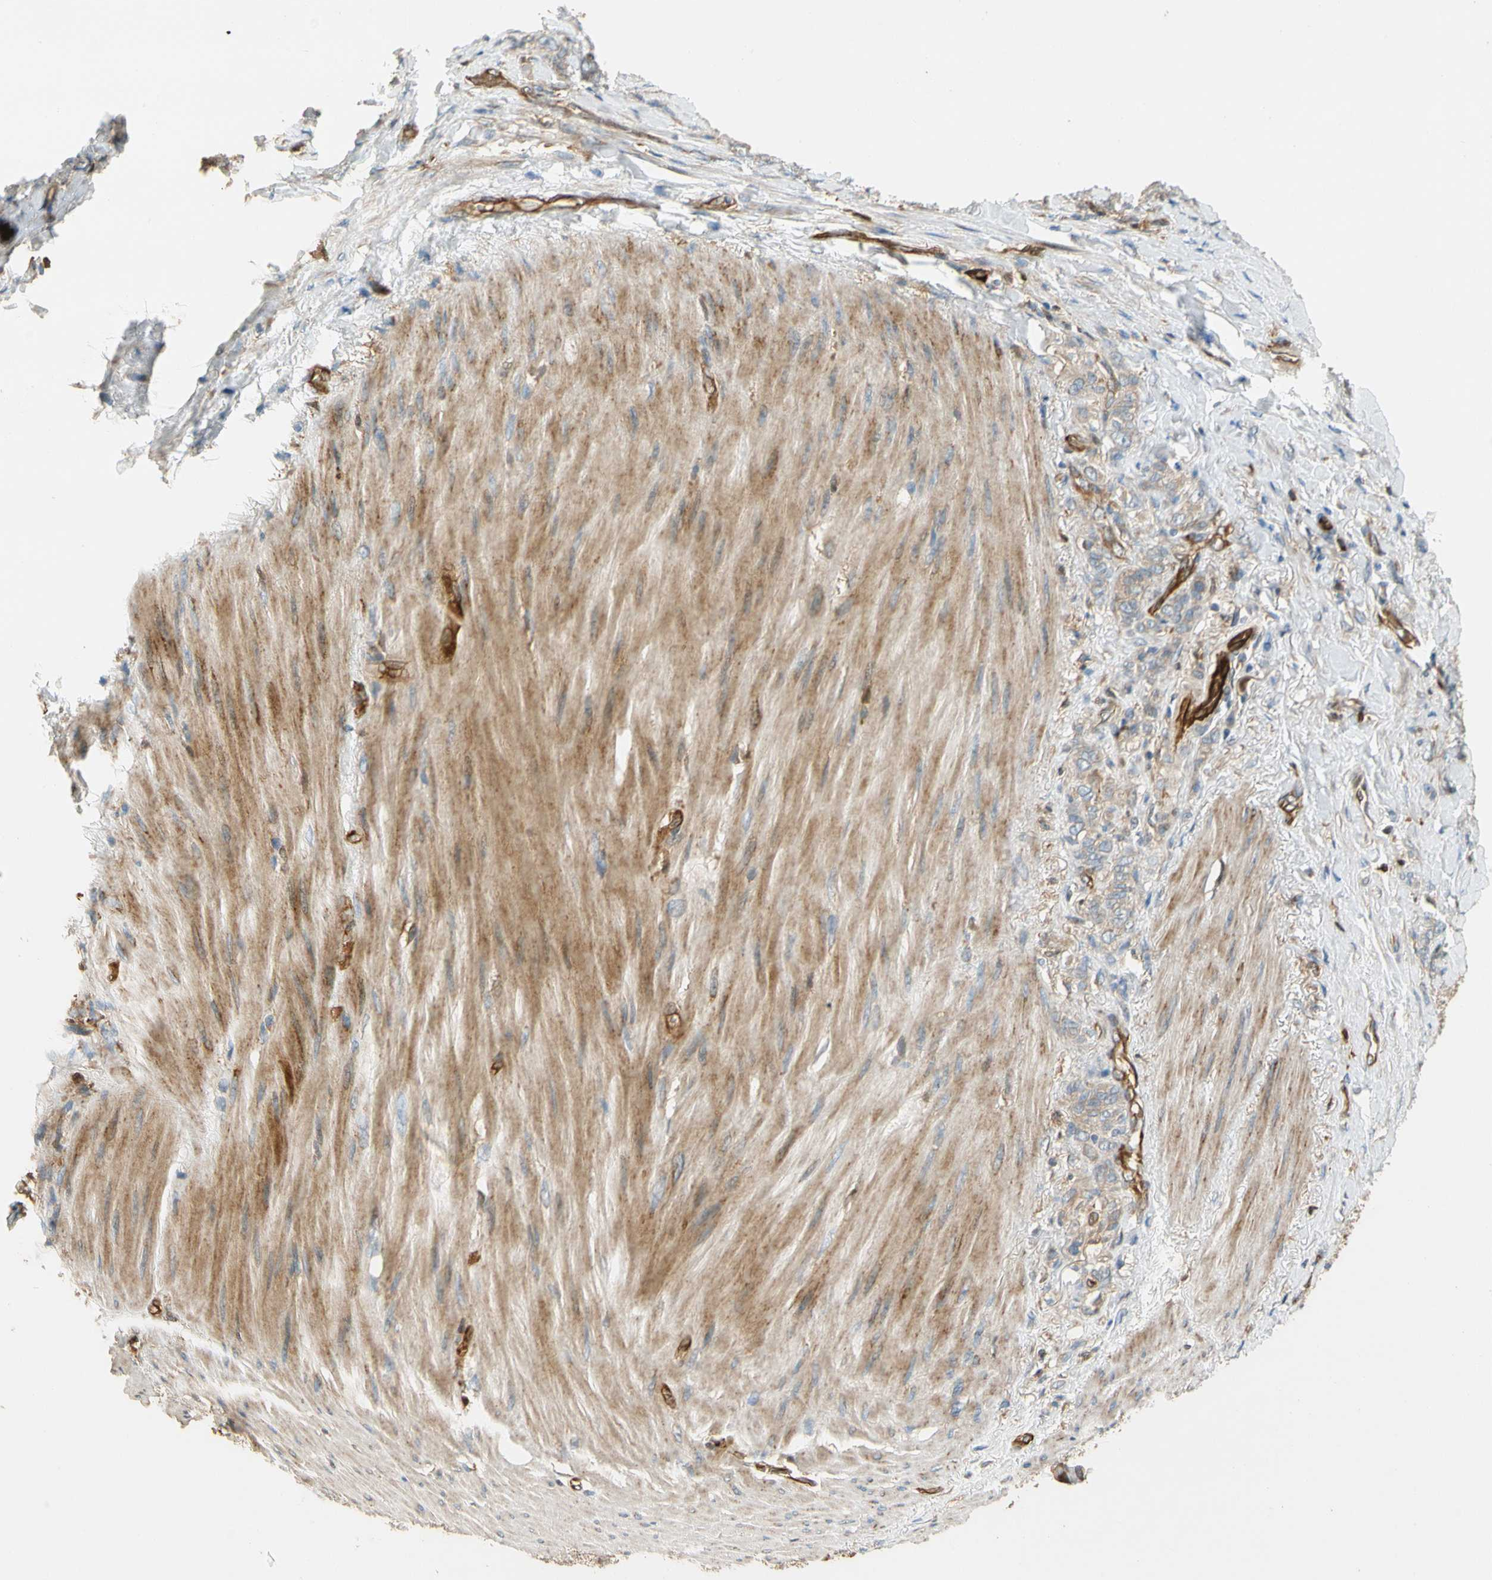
{"staining": {"intensity": "weak", "quantity": ">75%", "location": "cytoplasmic/membranous"}, "tissue": "stomach cancer", "cell_type": "Tumor cells", "image_type": "cancer", "snomed": [{"axis": "morphology", "description": "Adenocarcinoma, NOS"}, {"axis": "topography", "description": "Stomach"}], "caption": "Immunohistochemistry staining of stomach cancer (adenocarcinoma), which demonstrates low levels of weak cytoplasmic/membranous expression in about >75% of tumor cells indicating weak cytoplasmic/membranous protein staining. The staining was performed using DAB (brown) for protein detection and nuclei were counterstained in hematoxylin (blue).", "gene": "PARP14", "patient": {"sex": "male", "age": 82}}